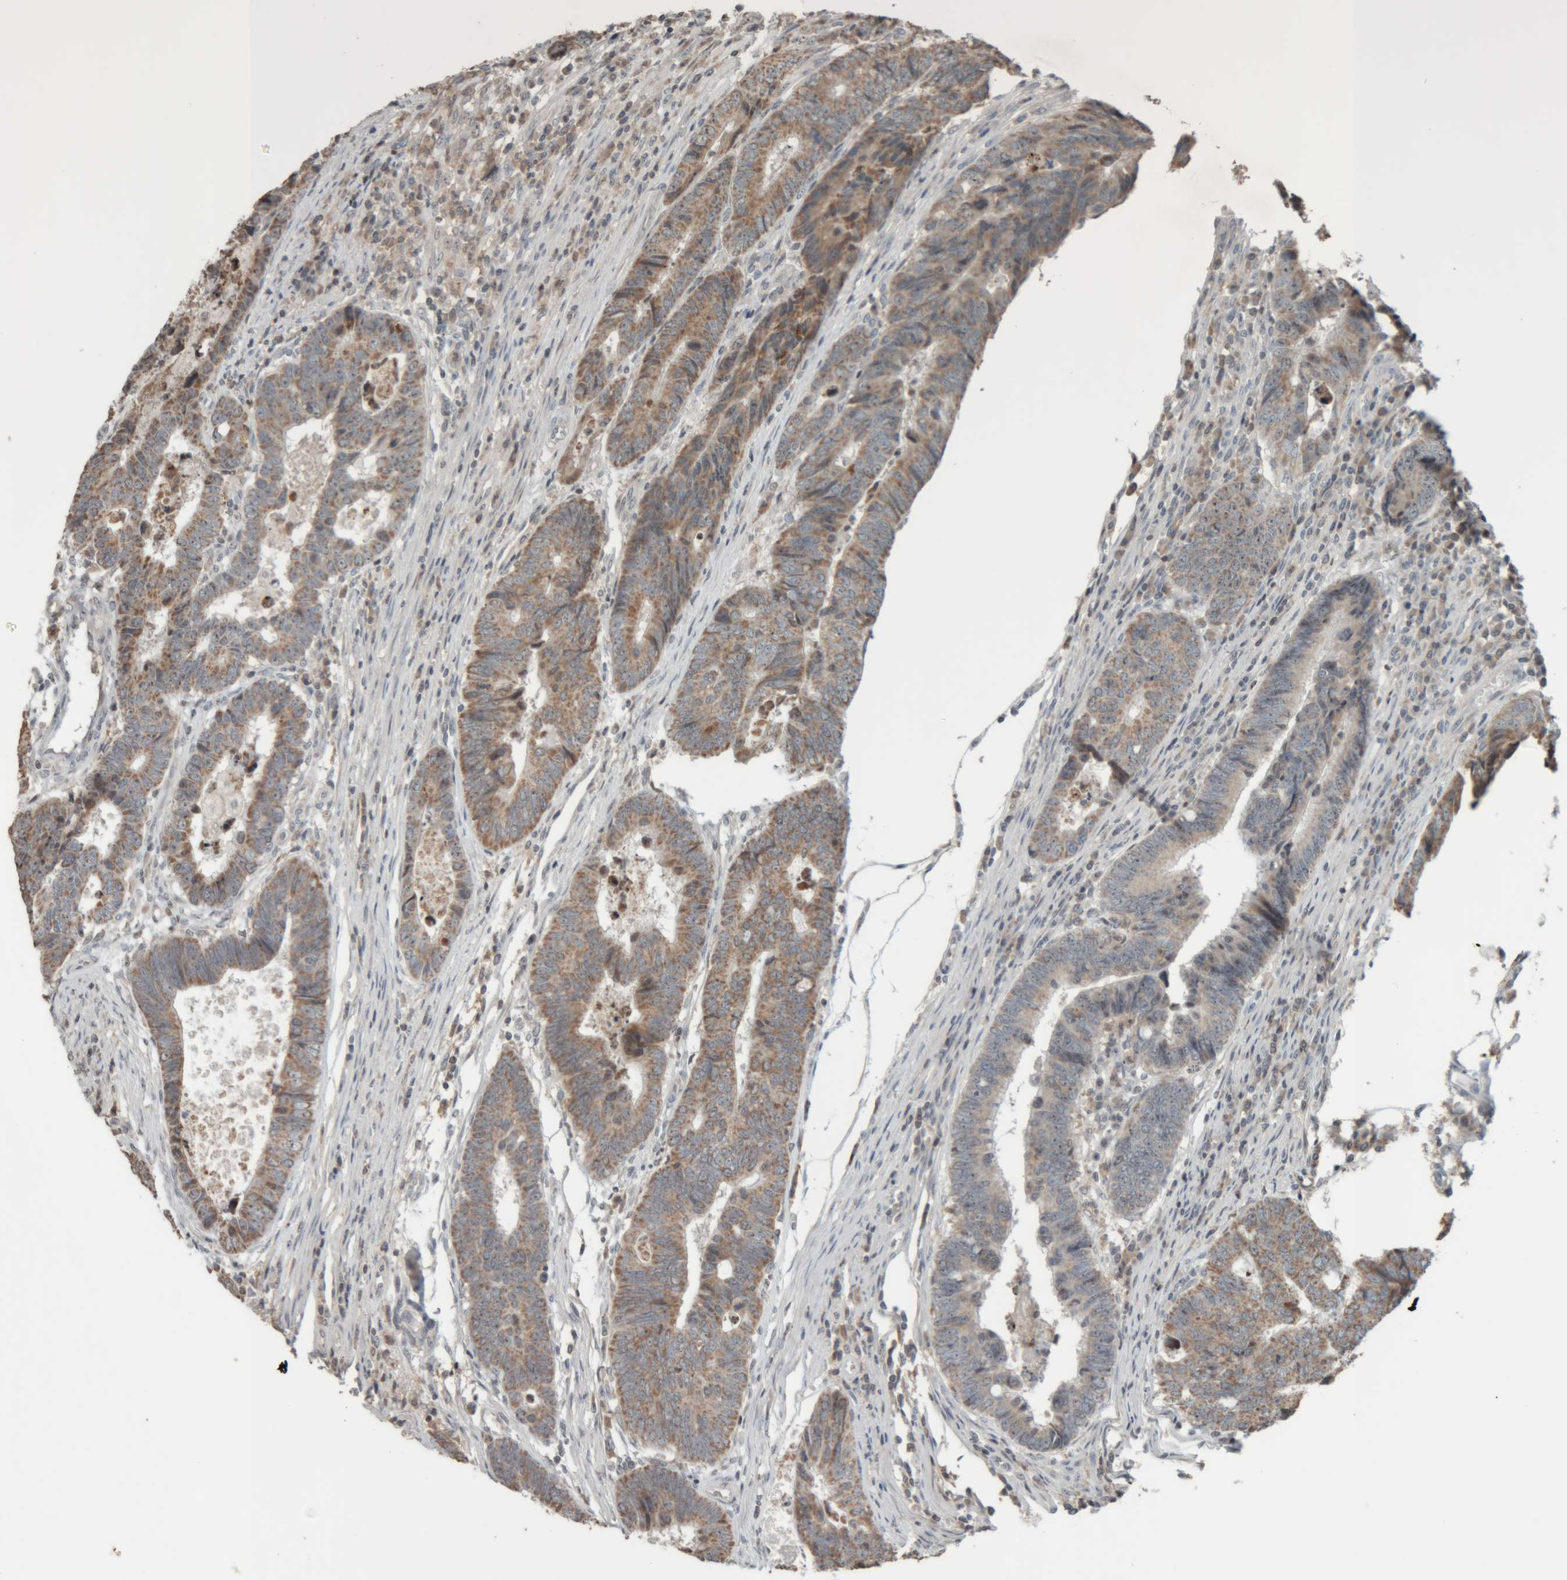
{"staining": {"intensity": "moderate", "quantity": ">75%", "location": "cytoplasmic/membranous,nuclear"}, "tissue": "colorectal cancer", "cell_type": "Tumor cells", "image_type": "cancer", "snomed": [{"axis": "morphology", "description": "Adenocarcinoma, NOS"}, {"axis": "topography", "description": "Rectum"}], "caption": "A brown stain shows moderate cytoplasmic/membranous and nuclear staining of a protein in human colorectal cancer (adenocarcinoma) tumor cells.", "gene": "RPF1", "patient": {"sex": "male", "age": 84}}